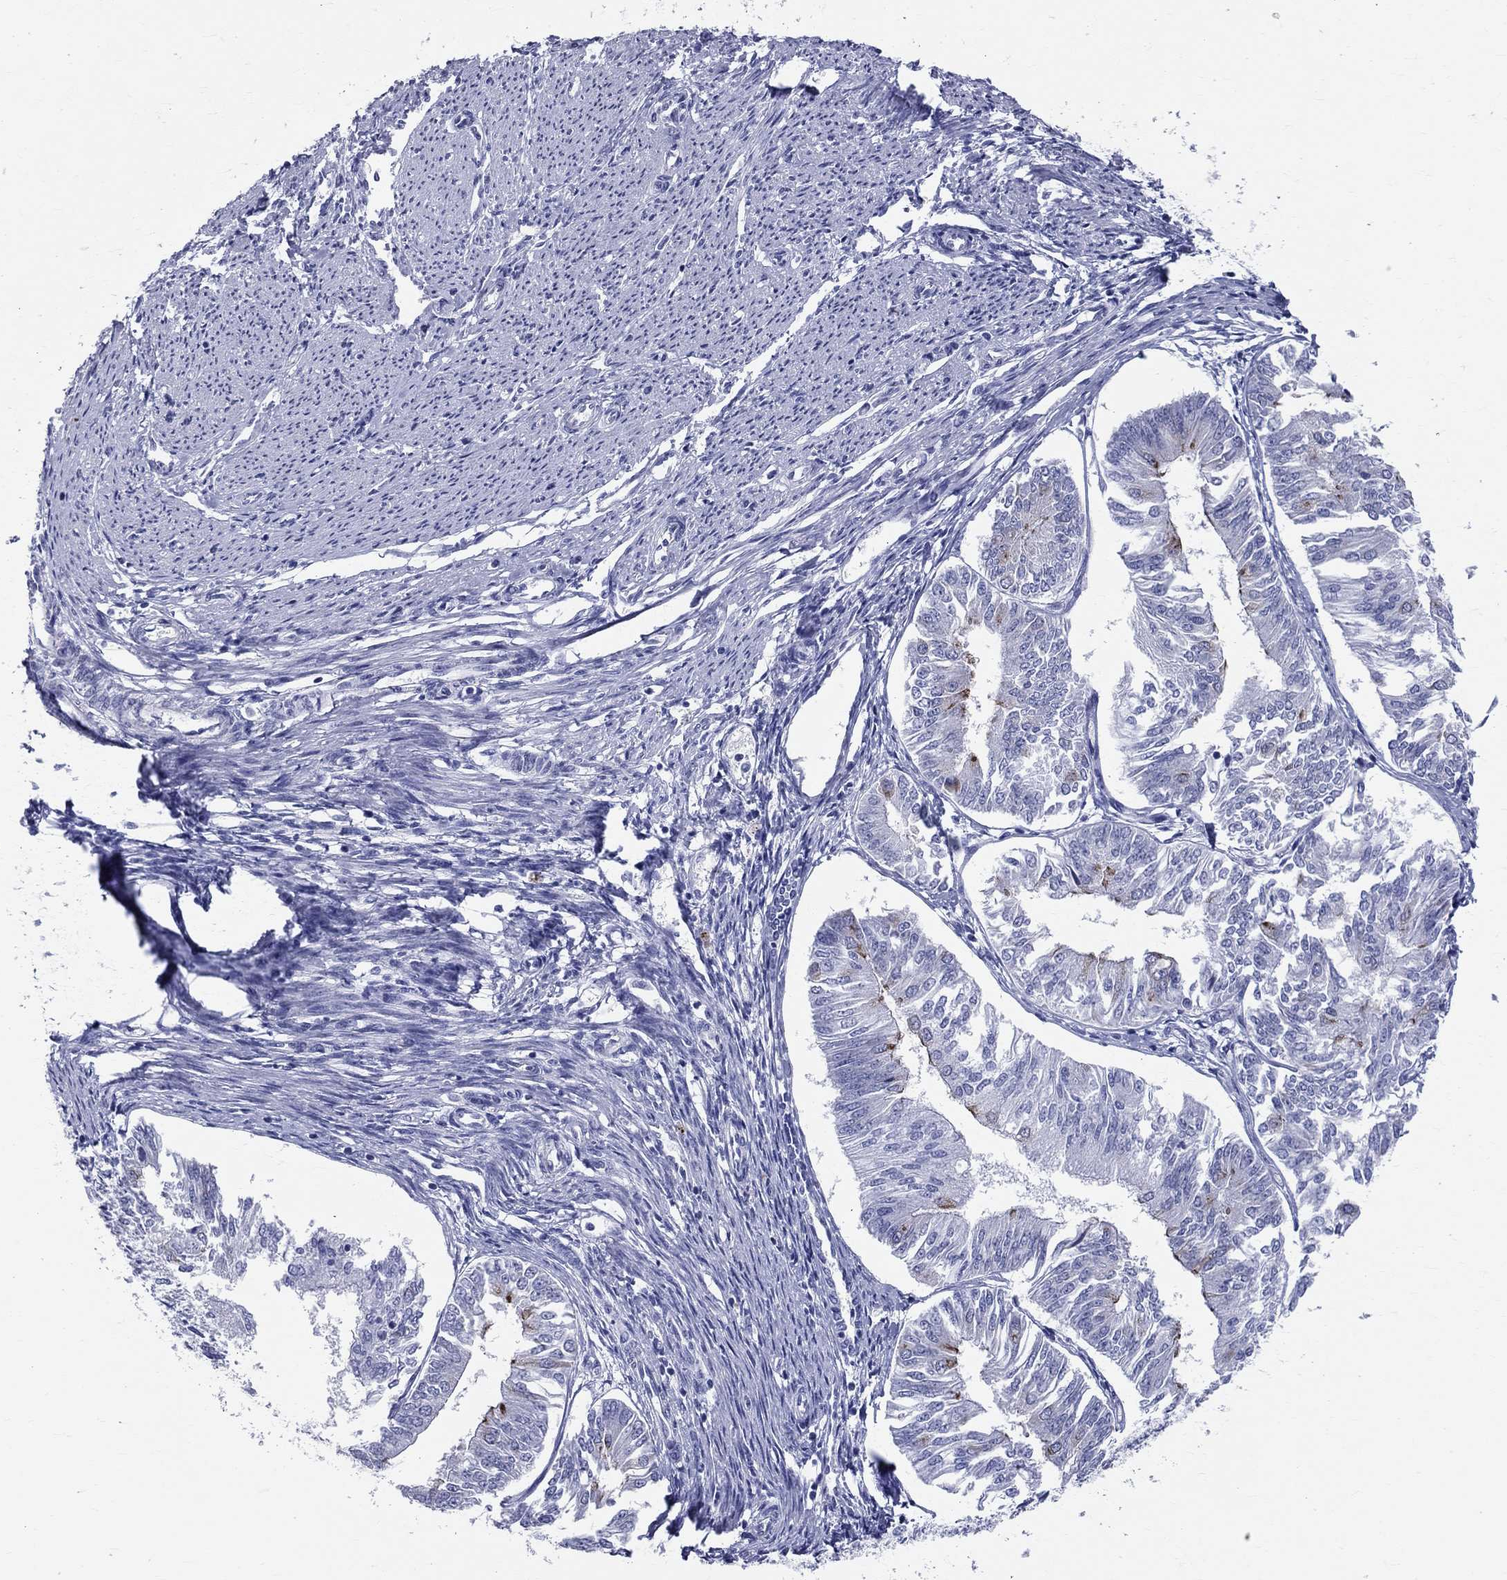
{"staining": {"intensity": "negative", "quantity": "none", "location": "none"}, "tissue": "endometrial cancer", "cell_type": "Tumor cells", "image_type": "cancer", "snomed": [{"axis": "morphology", "description": "Adenocarcinoma, NOS"}, {"axis": "topography", "description": "Endometrium"}], "caption": "Adenocarcinoma (endometrial) was stained to show a protein in brown. There is no significant expression in tumor cells. The staining is performed using DAB brown chromogen with nuclei counter-stained in using hematoxylin.", "gene": "CEP43", "patient": {"sex": "female", "age": 58}}